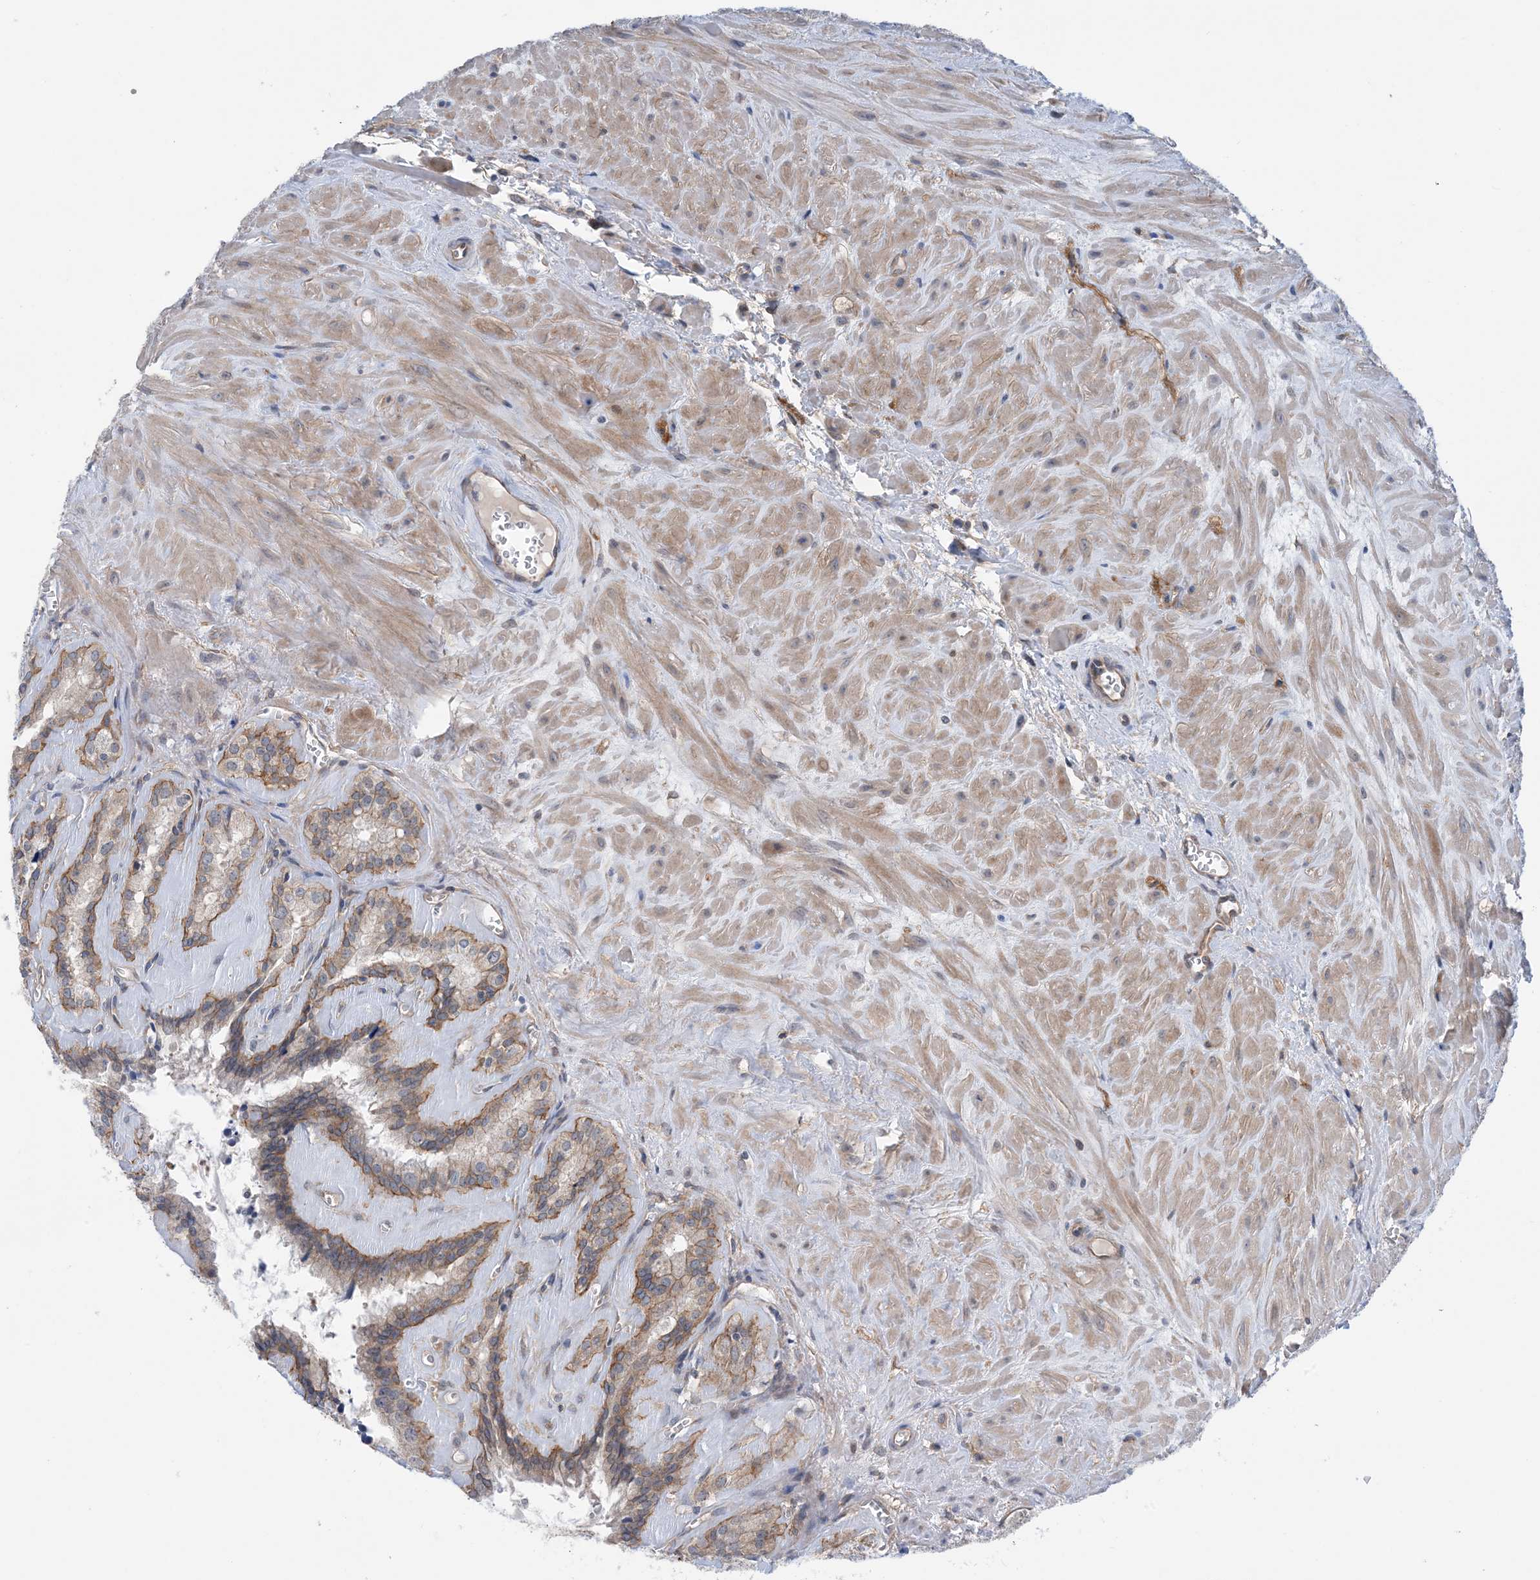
{"staining": {"intensity": "moderate", "quantity": ">75%", "location": "cytoplasmic/membranous"}, "tissue": "seminal vesicle", "cell_type": "Glandular cells", "image_type": "normal", "snomed": [{"axis": "morphology", "description": "Normal tissue, NOS"}, {"axis": "topography", "description": "Prostate"}, {"axis": "topography", "description": "Seminal veicle"}], "caption": "Glandular cells demonstrate medium levels of moderate cytoplasmic/membranous expression in approximately >75% of cells in normal seminal vesicle.", "gene": "EHBP1", "patient": {"sex": "male", "age": 59}}